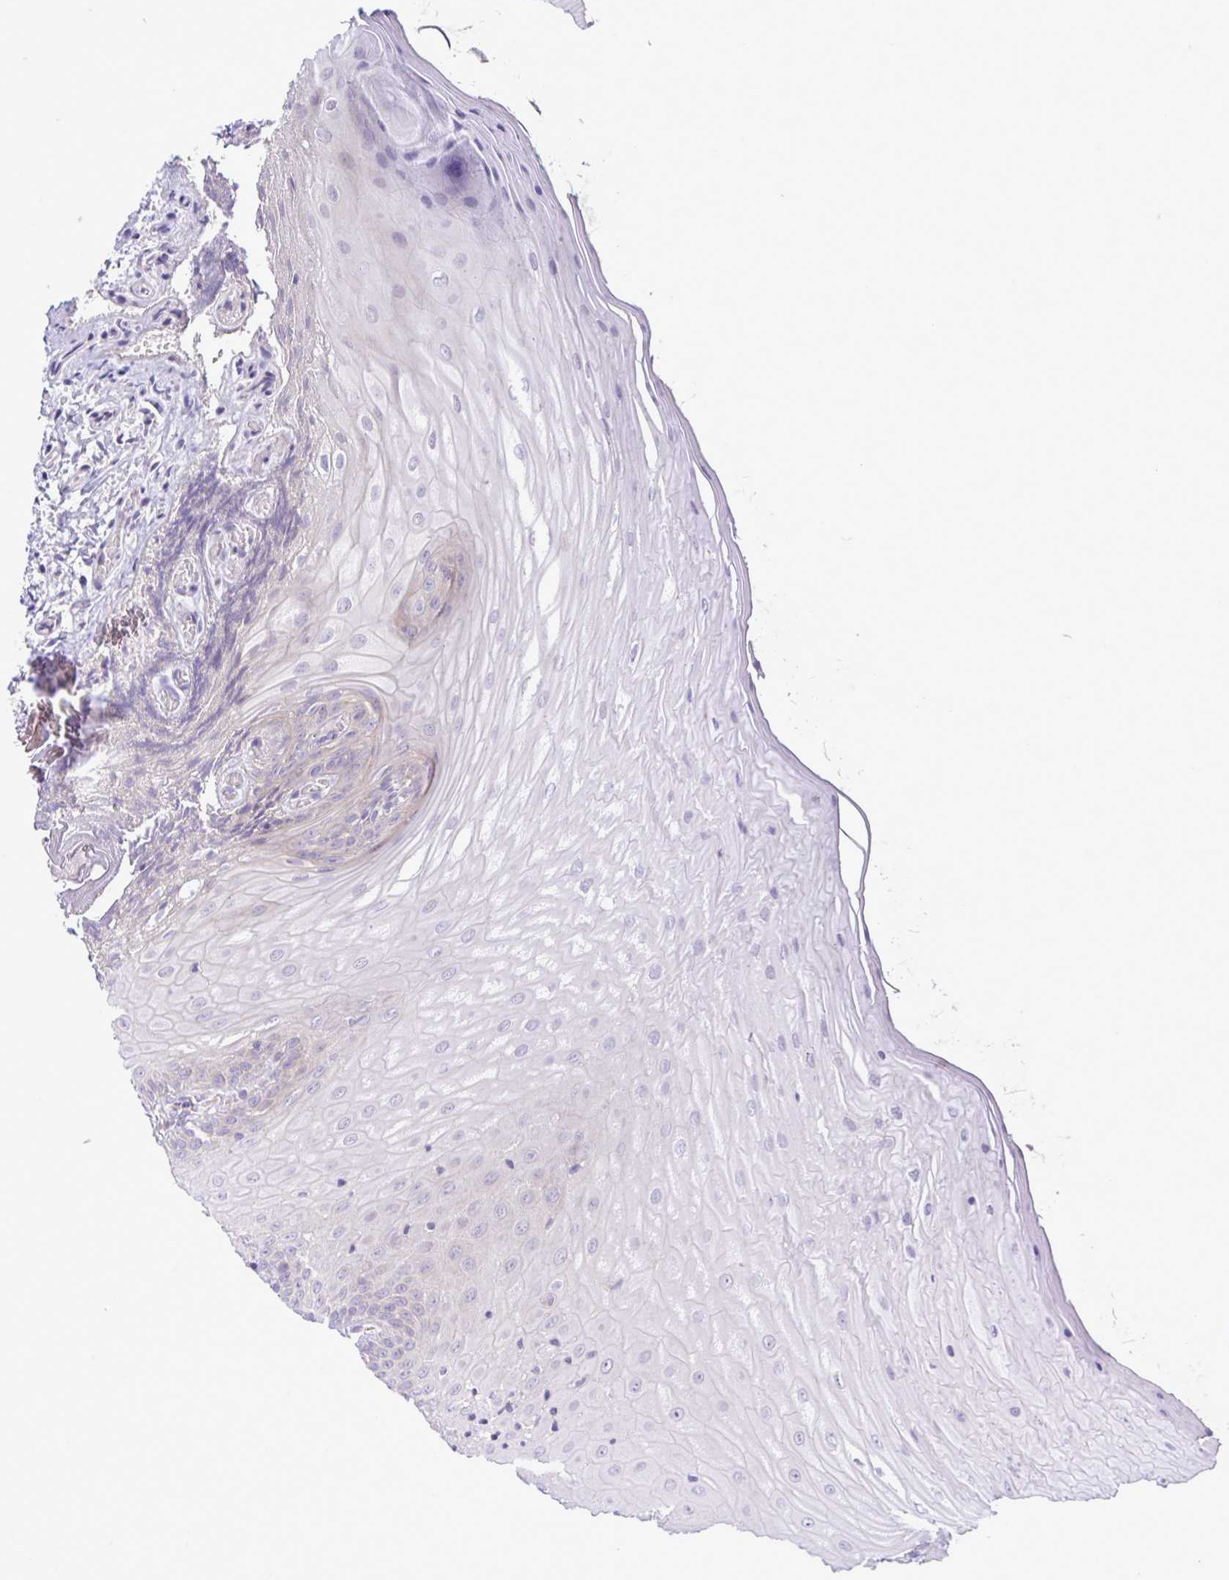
{"staining": {"intensity": "weak", "quantity": "<25%", "location": "cytoplasmic/membranous"}, "tissue": "oral mucosa", "cell_type": "Squamous epithelial cells", "image_type": "normal", "snomed": [{"axis": "morphology", "description": "Normal tissue, NOS"}, {"axis": "topography", "description": "Oral tissue"}, {"axis": "topography", "description": "Tounge, NOS"}, {"axis": "topography", "description": "Head-Neck"}], "caption": "This histopathology image is of unremarkable oral mucosa stained with immunohistochemistry (IHC) to label a protein in brown with the nuclei are counter-stained blue. There is no expression in squamous epithelial cells.", "gene": "SYNPO2L", "patient": {"sex": "female", "age": 84}}